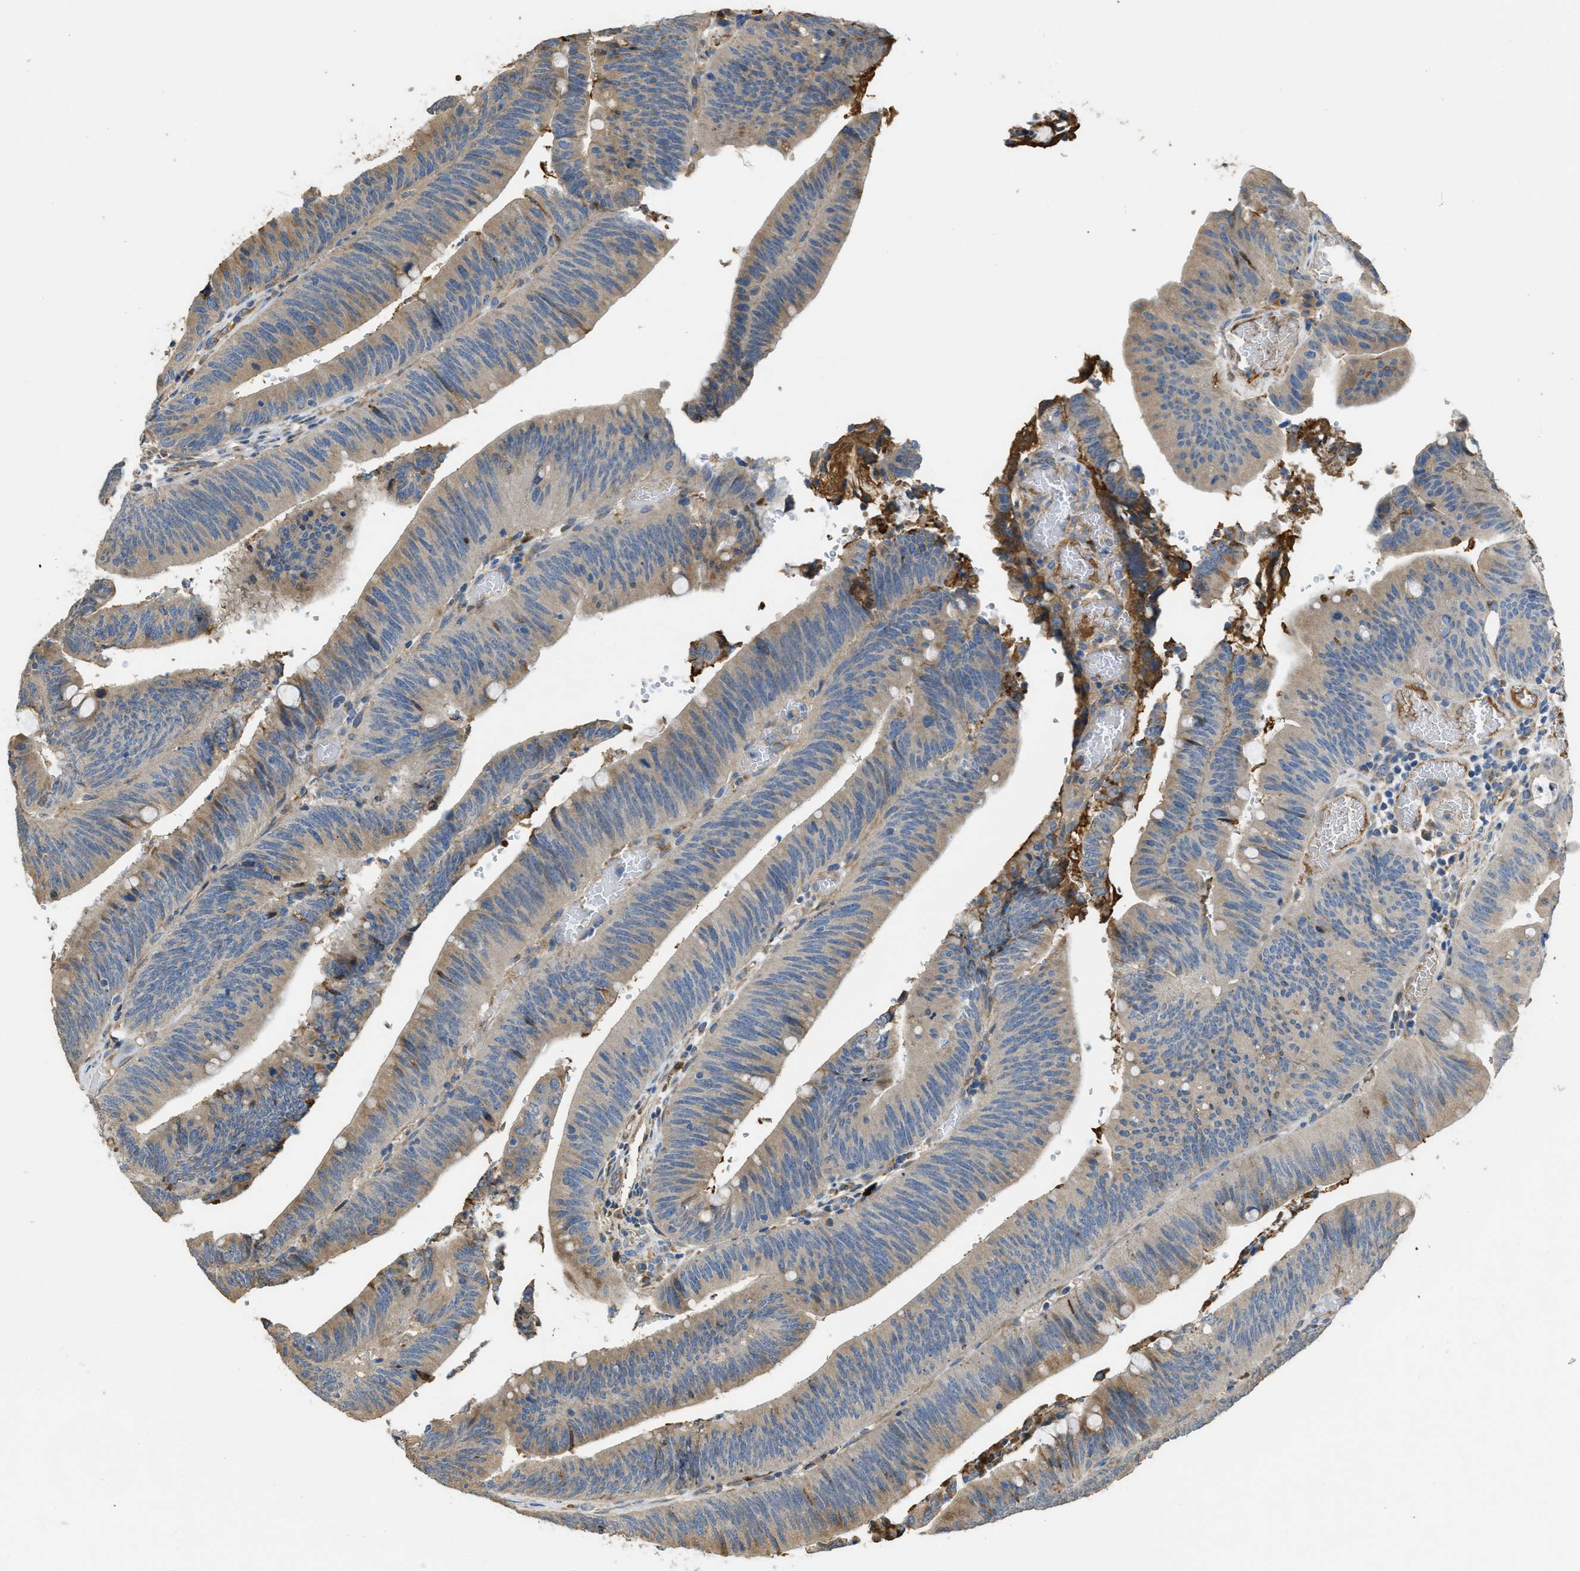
{"staining": {"intensity": "weak", "quantity": "<25%", "location": "cytoplasmic/membranous"}, "tissue": "colorectal cancer", "cell_type": "Tumor cells", "image_type": "cancer", "snomed": [{"axis": "morphology", "description": "Normal tissue, NOS"}, {"axis": "morphology", "description": "Adenocarcinoma, NOS"}, {"axis": "topography", "description": "Rectum"}], "caption": "DAB (3,3'-diaminobenzidine) immunohistochemical staining of colorectal cancer (adenocarcinoma) demonstrates no significant staining in tumor cells.", "gene": "RIPK2", "patient": {"sex": "female", "age": 66}}